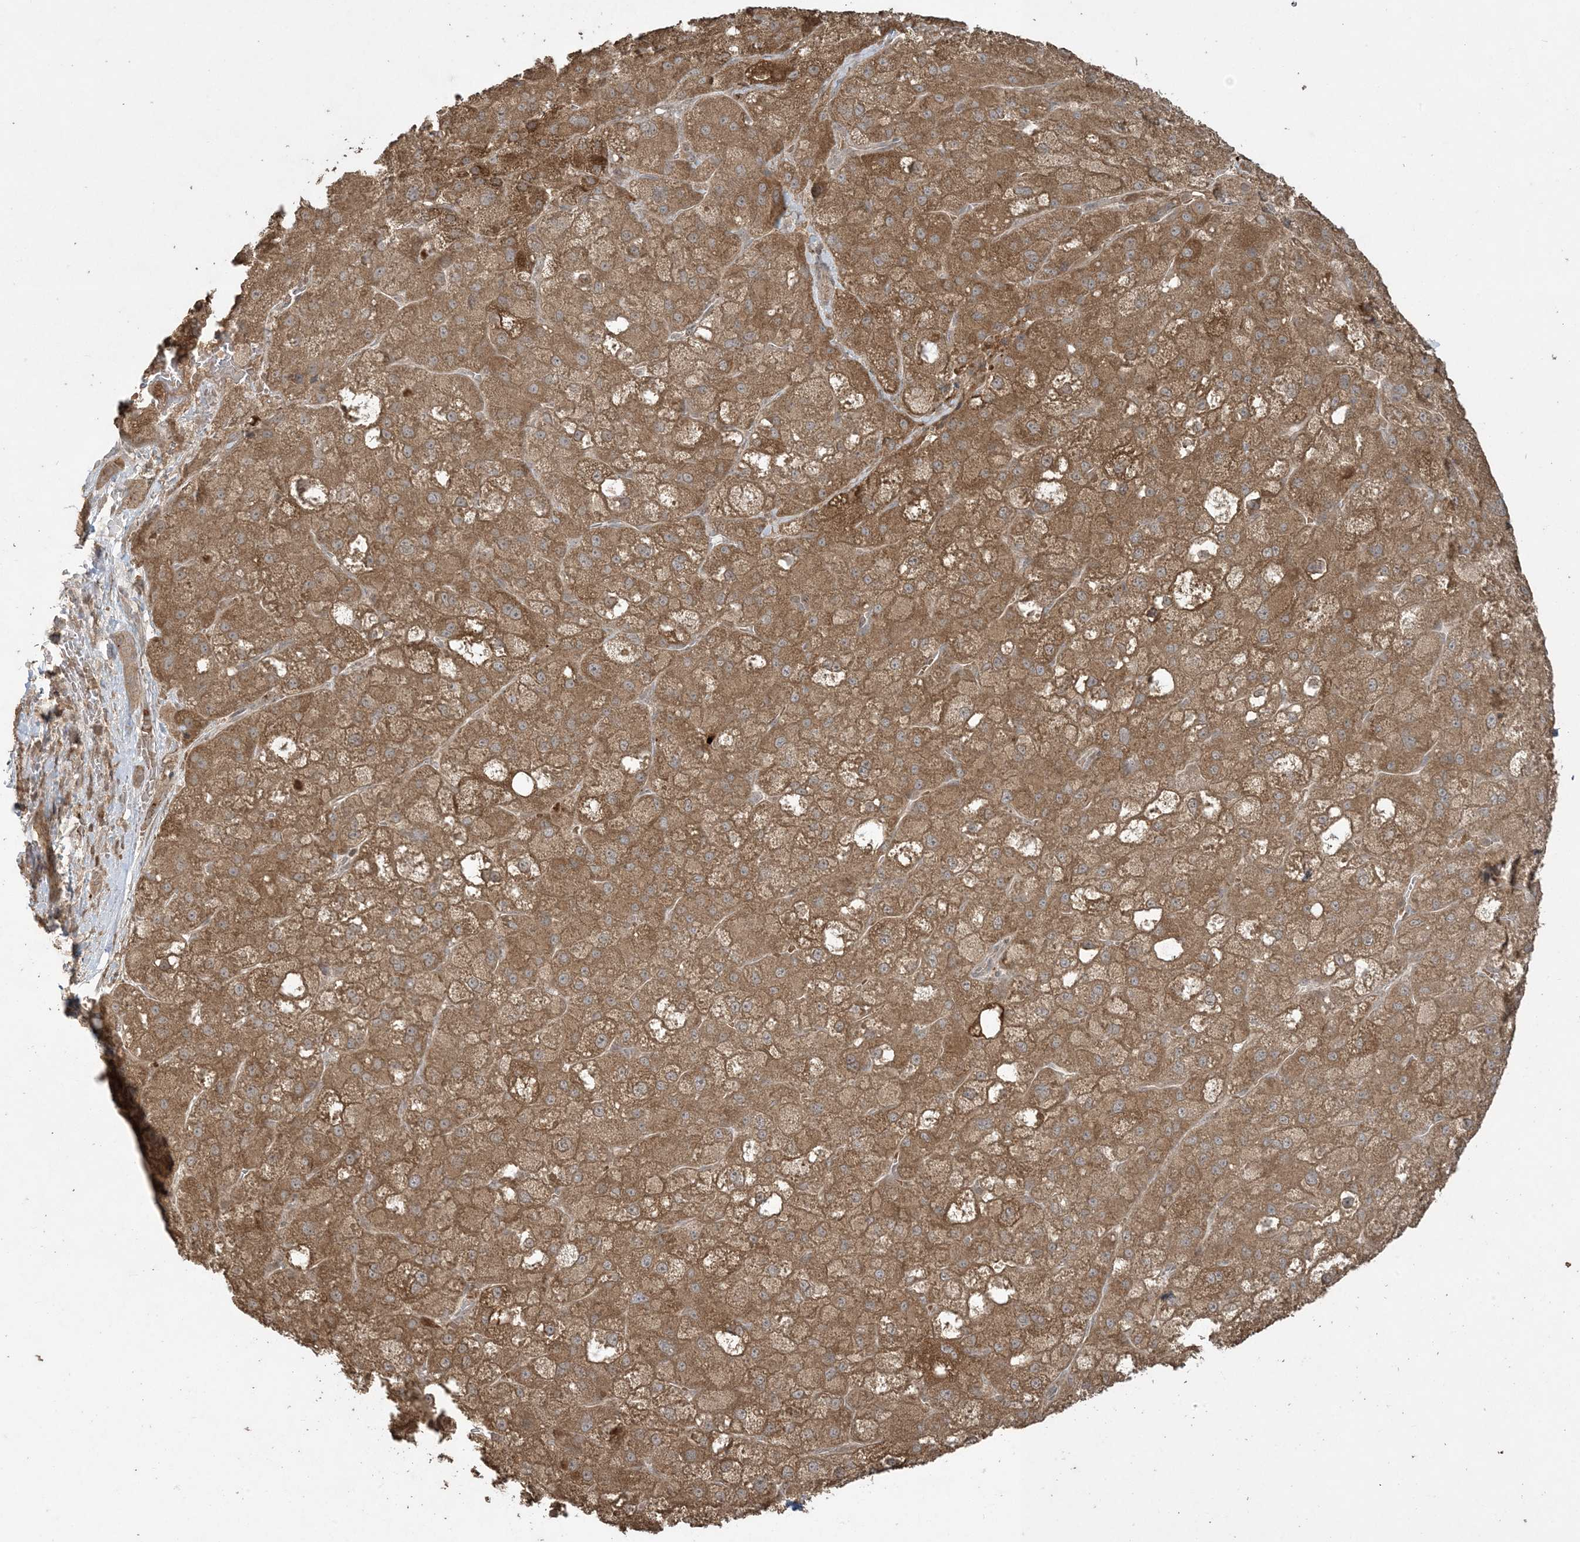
{"staining": {"intensity": "moderate", "quantity": ">75%", "location": "cytoplasmic/membranous"}, "tissue": "liver cancer", "cell_type": "Tumor cells", "image_type": "cancer", "snomed": [{"axis": "morphology", "description": "Carcinoma, Hepatocellular, NOS"}, {"axis": "topography", "description": "Liver"}], "caption": "Hepatocellular carcinoma (liver) stained with a protein marker reveals moderate staining in tumor cells.", "gene": "EFCAB8", "patient": {"sex": "male", "age": 57}}